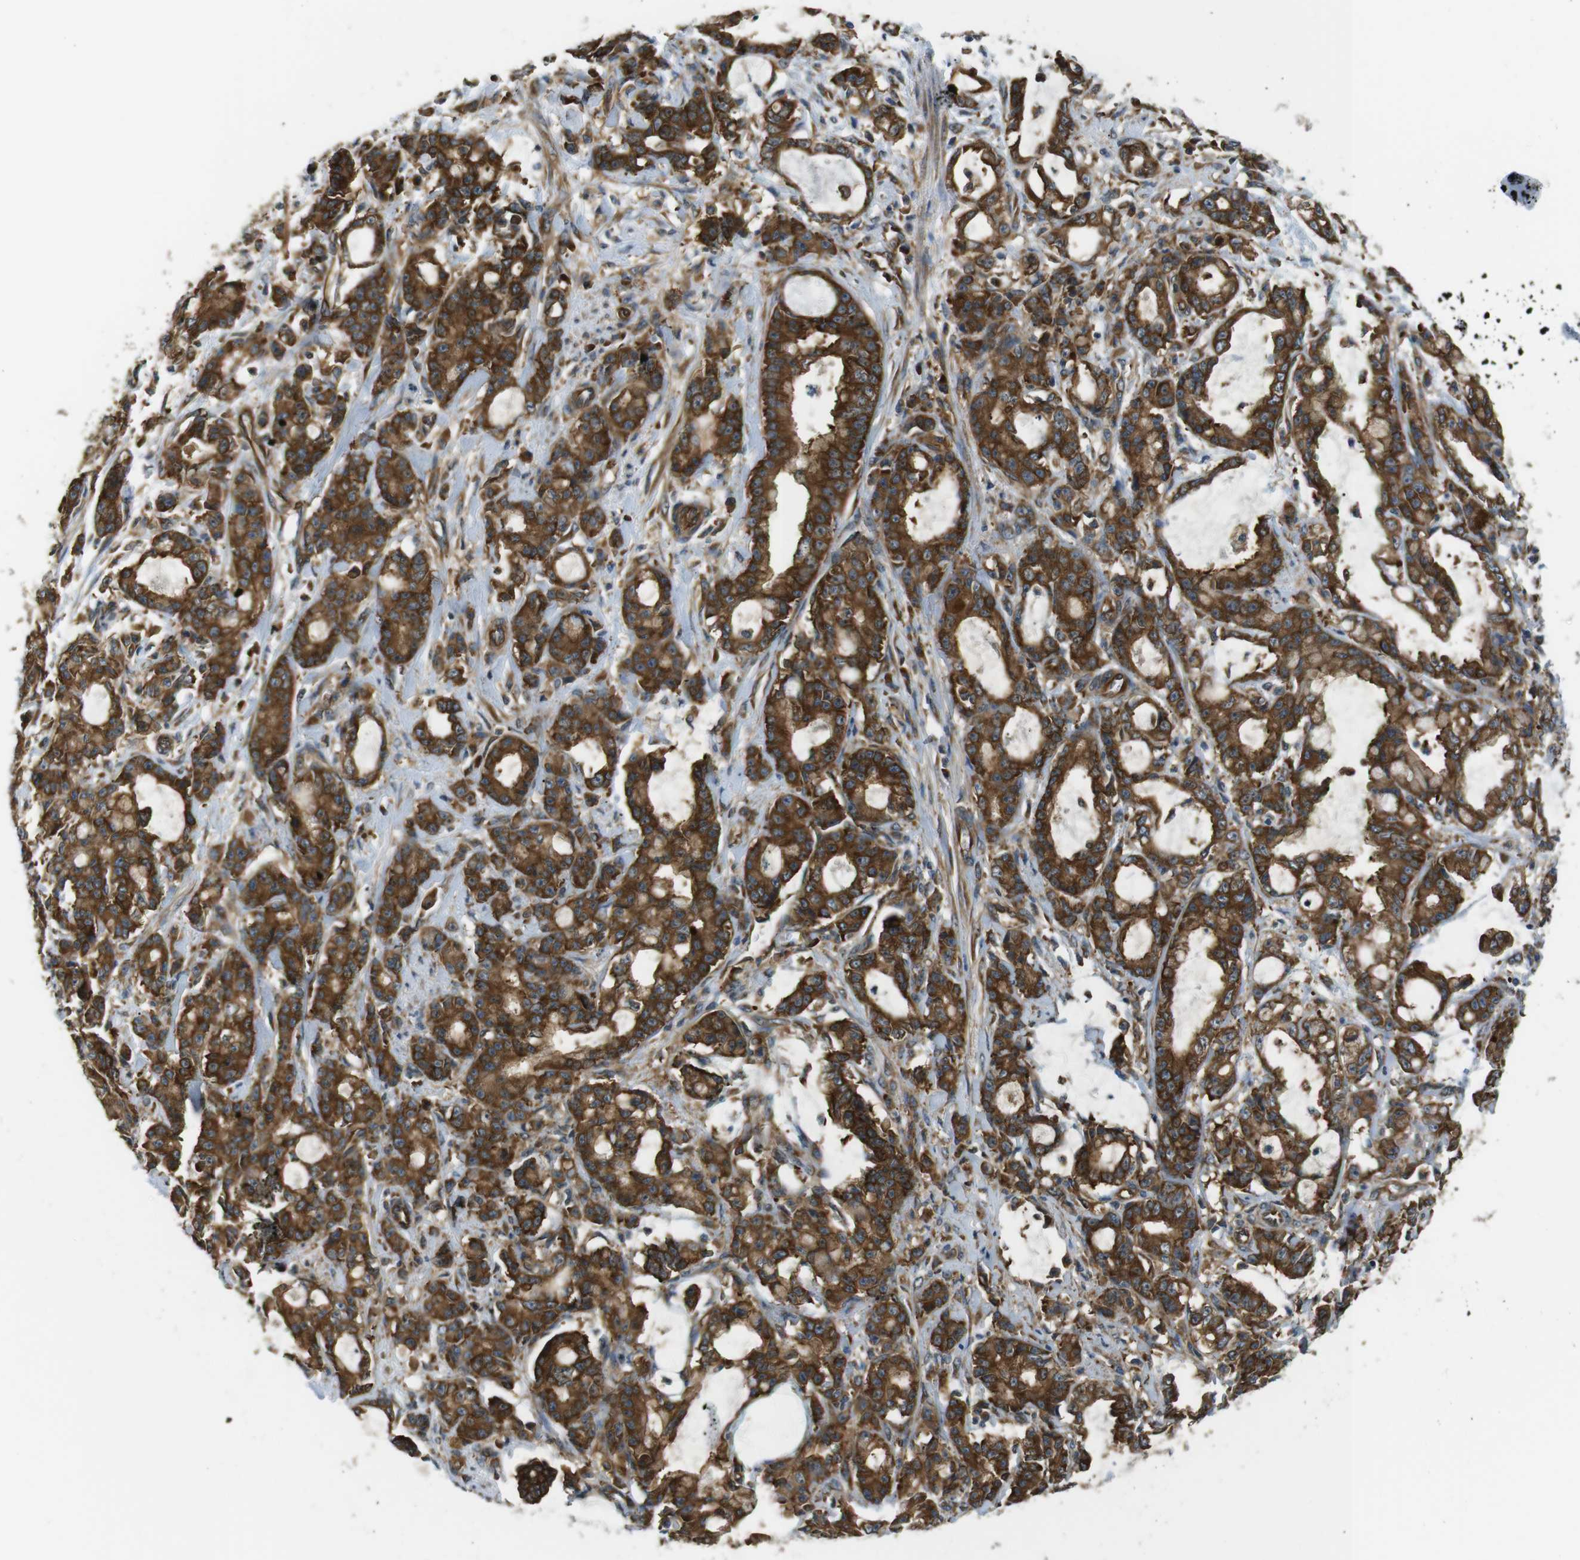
{"staining": {"intensity": "moderate", "quantity": ">75%", "location": "cytoplasmic/membranous"}, "tissue": "pancreatic cancer", "cell_type": "Tumor cells", "image_type": "cancer", "snomed": [{"axis": "morphology", "description": "Adenocarcinoma, NOS"}, {"axis": "topography", "description": "Pancreas"}], "caption": "DAB (3,3'-diaminobenzidine) immunohistochemical staining of adenocarcinoma (pancreatic) displays moderate cytoplasmic/membranous protein positivity in about >75% of tumor cells.", "gene": "TSC1", "patient": {"sex": "female", "age": 73}}